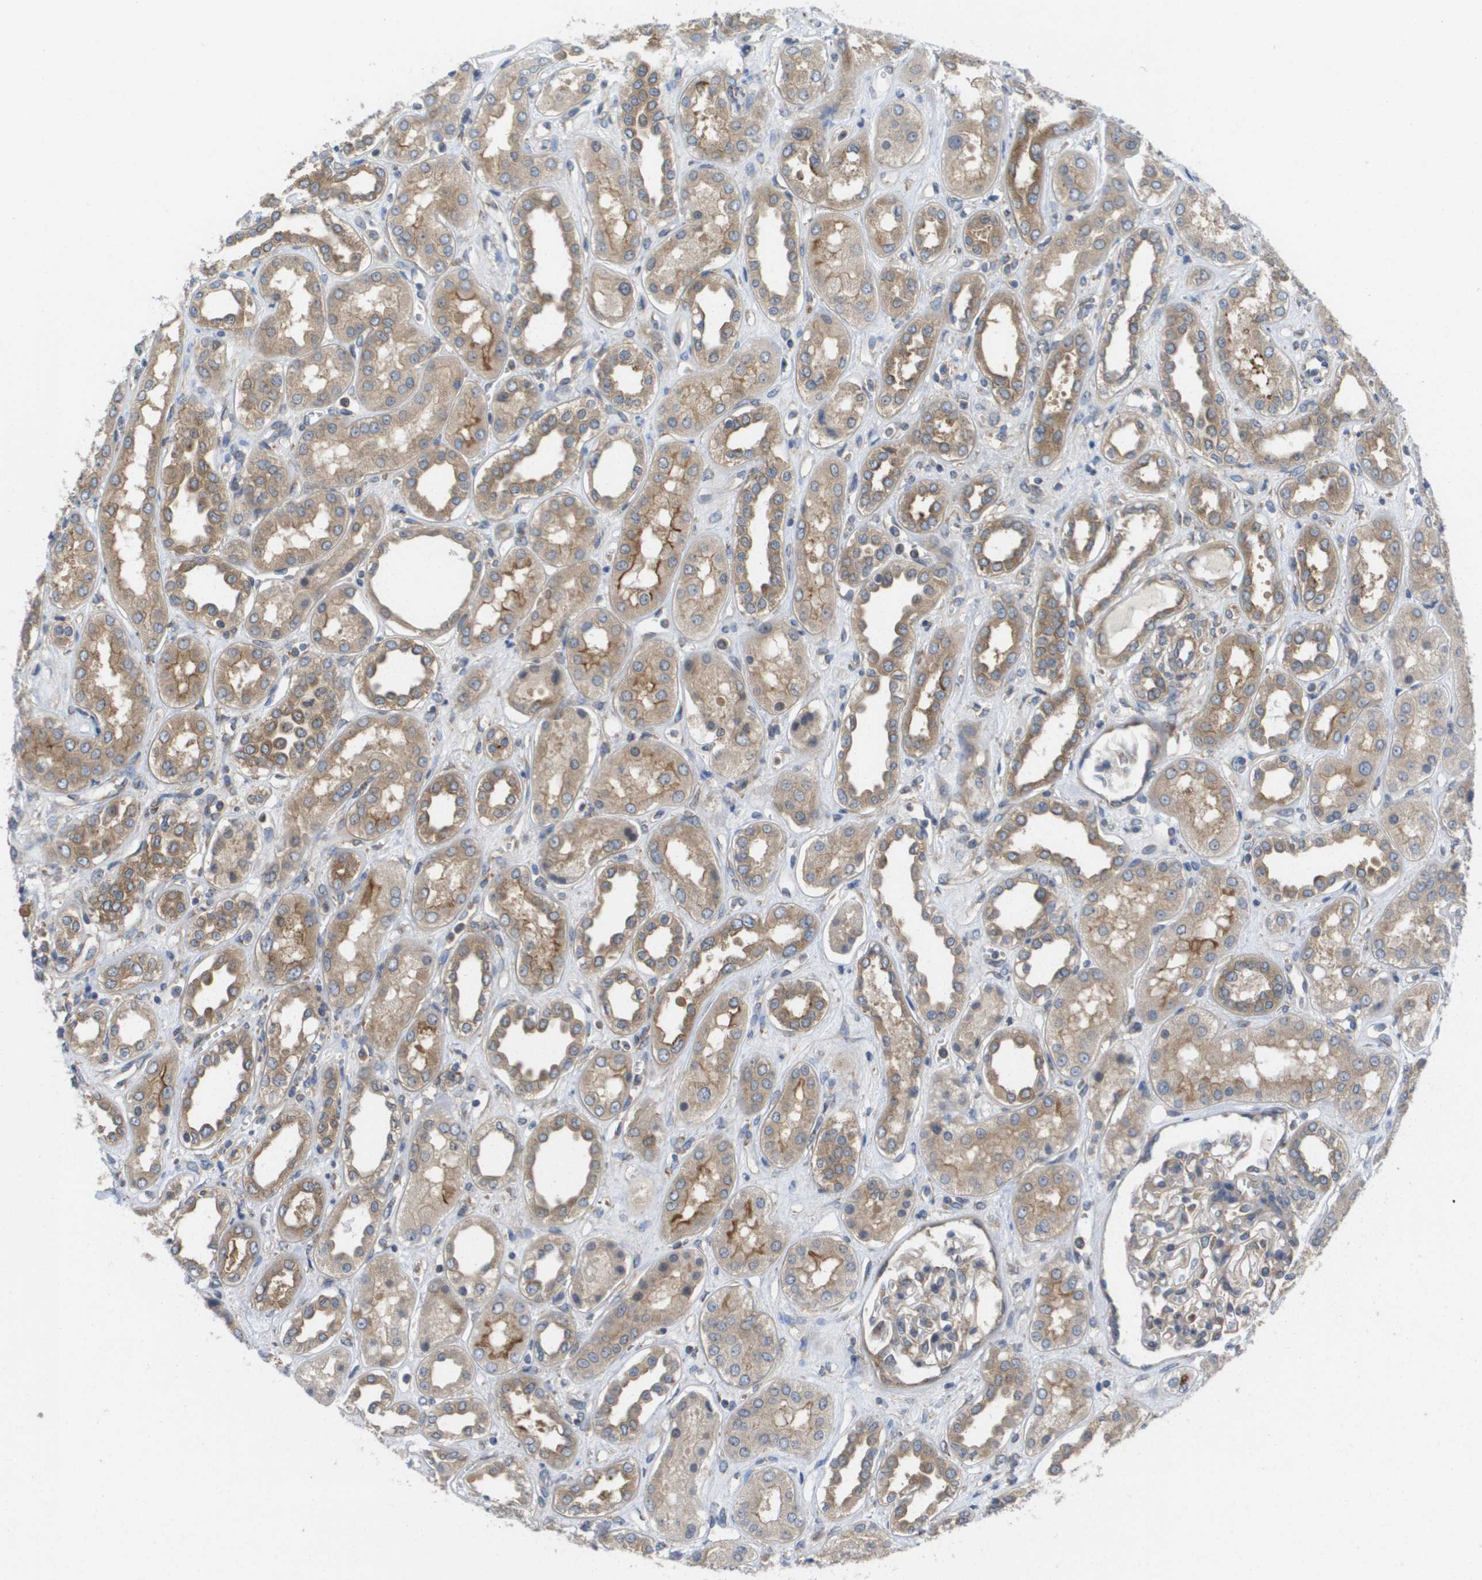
{"staining": {"intensity": "weak", "quantity": "25%-75%", "location": "cytoplasmic/membranous"}, "tissue": "kidney", "cell_type": "Cells in glomeruli", "image_type": "normal", "snomed": [{"axis": "morphology", "description": "Normal tissue, NOS"}, {"axis": "topography", "description": "Kidney"}], "caption": "A brown stain labels weak cytoplasmic/membranous staining of a protein in cells in glomeruli of normal human kidney.", "gene": "EIF4G2", "patient": {"sex": "male", "age": 59}}